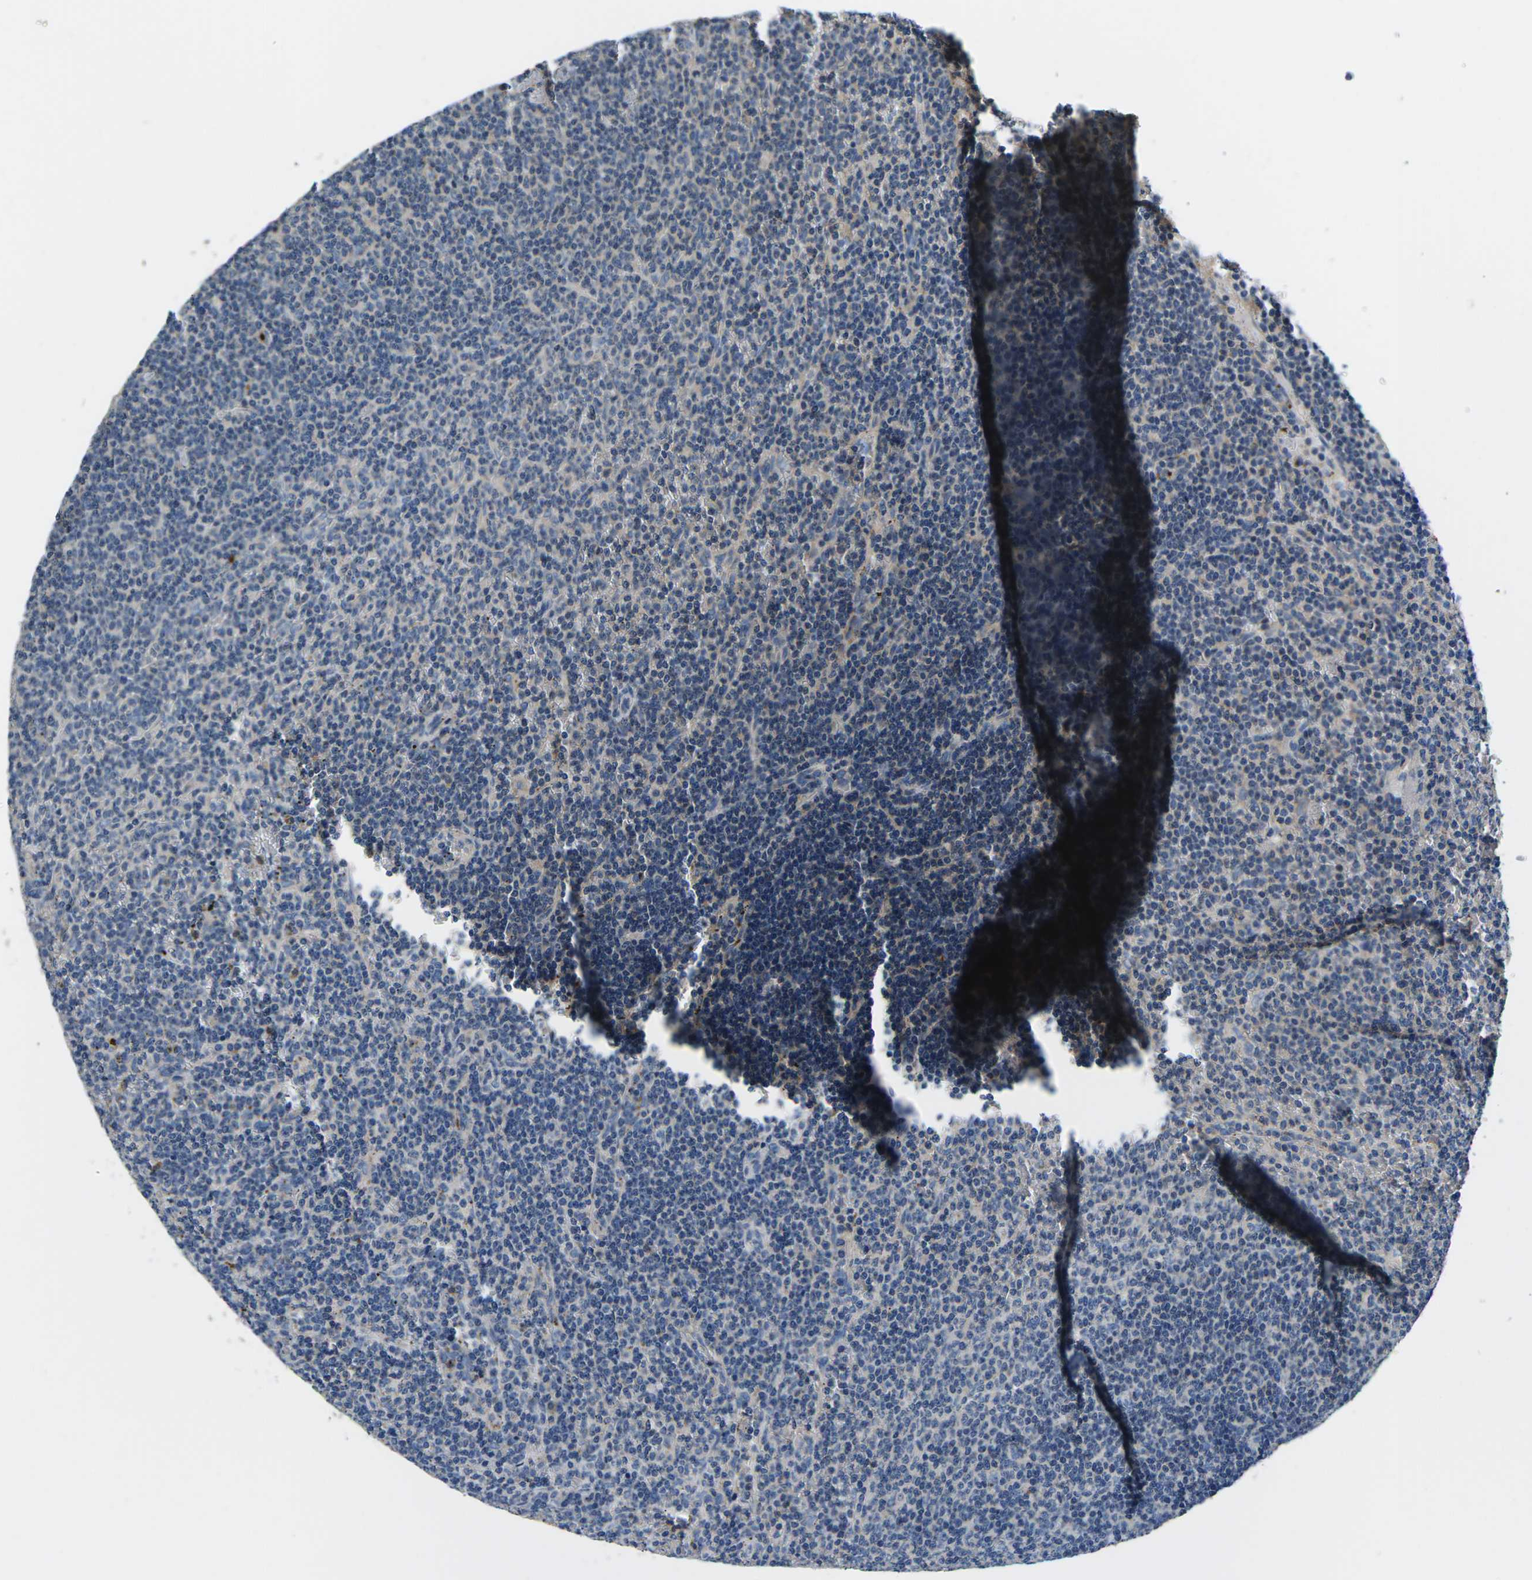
{"staining": {"intensity": "negative", "quantity": "none", "location": "none"}, "tissue": "lymphoma", "cell_type": "Tumor cells", "image_type": "cancer", "snomed": [{"axis": "morphology", "description": "Malignant lymphoma, non-Hodgkin's type, Low grade"}, {"axis": "topography", "description": "Spleen"}], "caption": "This is a micrograph of immunohistochemistry (IHC) staining of malignant lymphoma, non-Hodgkin's type (low-grade), which shows no staining in tumor cells.", "gene": "PDCD6IP", "patient": {"sex": "female", "age": 50}}